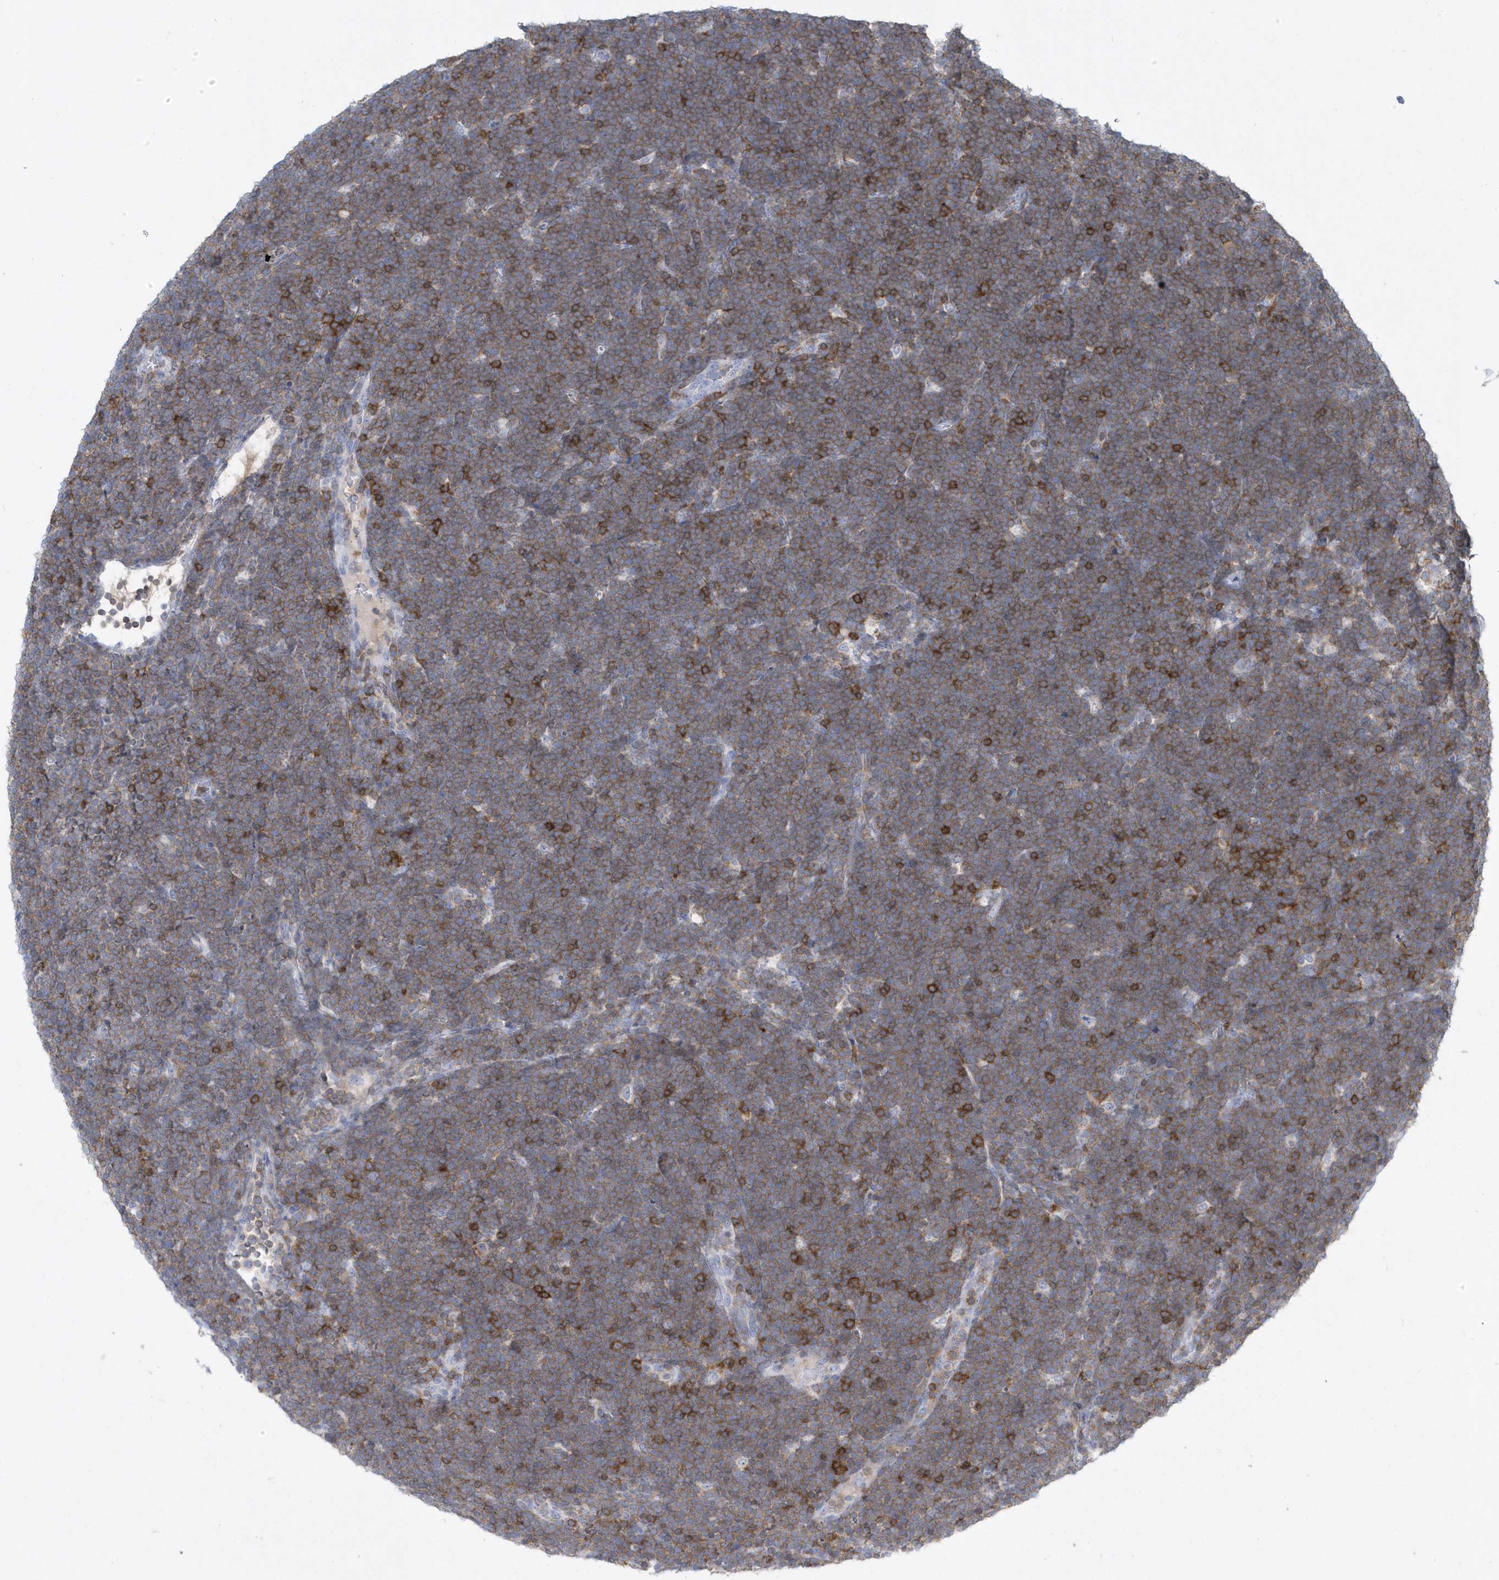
{"staining": {"intensity": "moderate", "quantity": ">75%", "location": "cytoplasmic/membranous"}, "tissue": "lymphoma", "cell_type": "Tumor cells", "image_type": "cancer", "snomed": [{"axis": "morphology", "description": "Malignant lymphoma, non-Hodgkin's type, High grade"}, {"axis": "topography", "description": "Lymph node"}], "caption": "Tumor cells reveal medium levels of moderate cytoplasmic/membranous staining in approximately >75% of cells in lymphoma. (Stains: DAB (3,3'-diaminobenzidine) in brown, nuclei in blue, Microscopy: brightfield microscopy at high magnification).", "gene": "PSD4", "patient": {"sex": "male", "age": 13}}